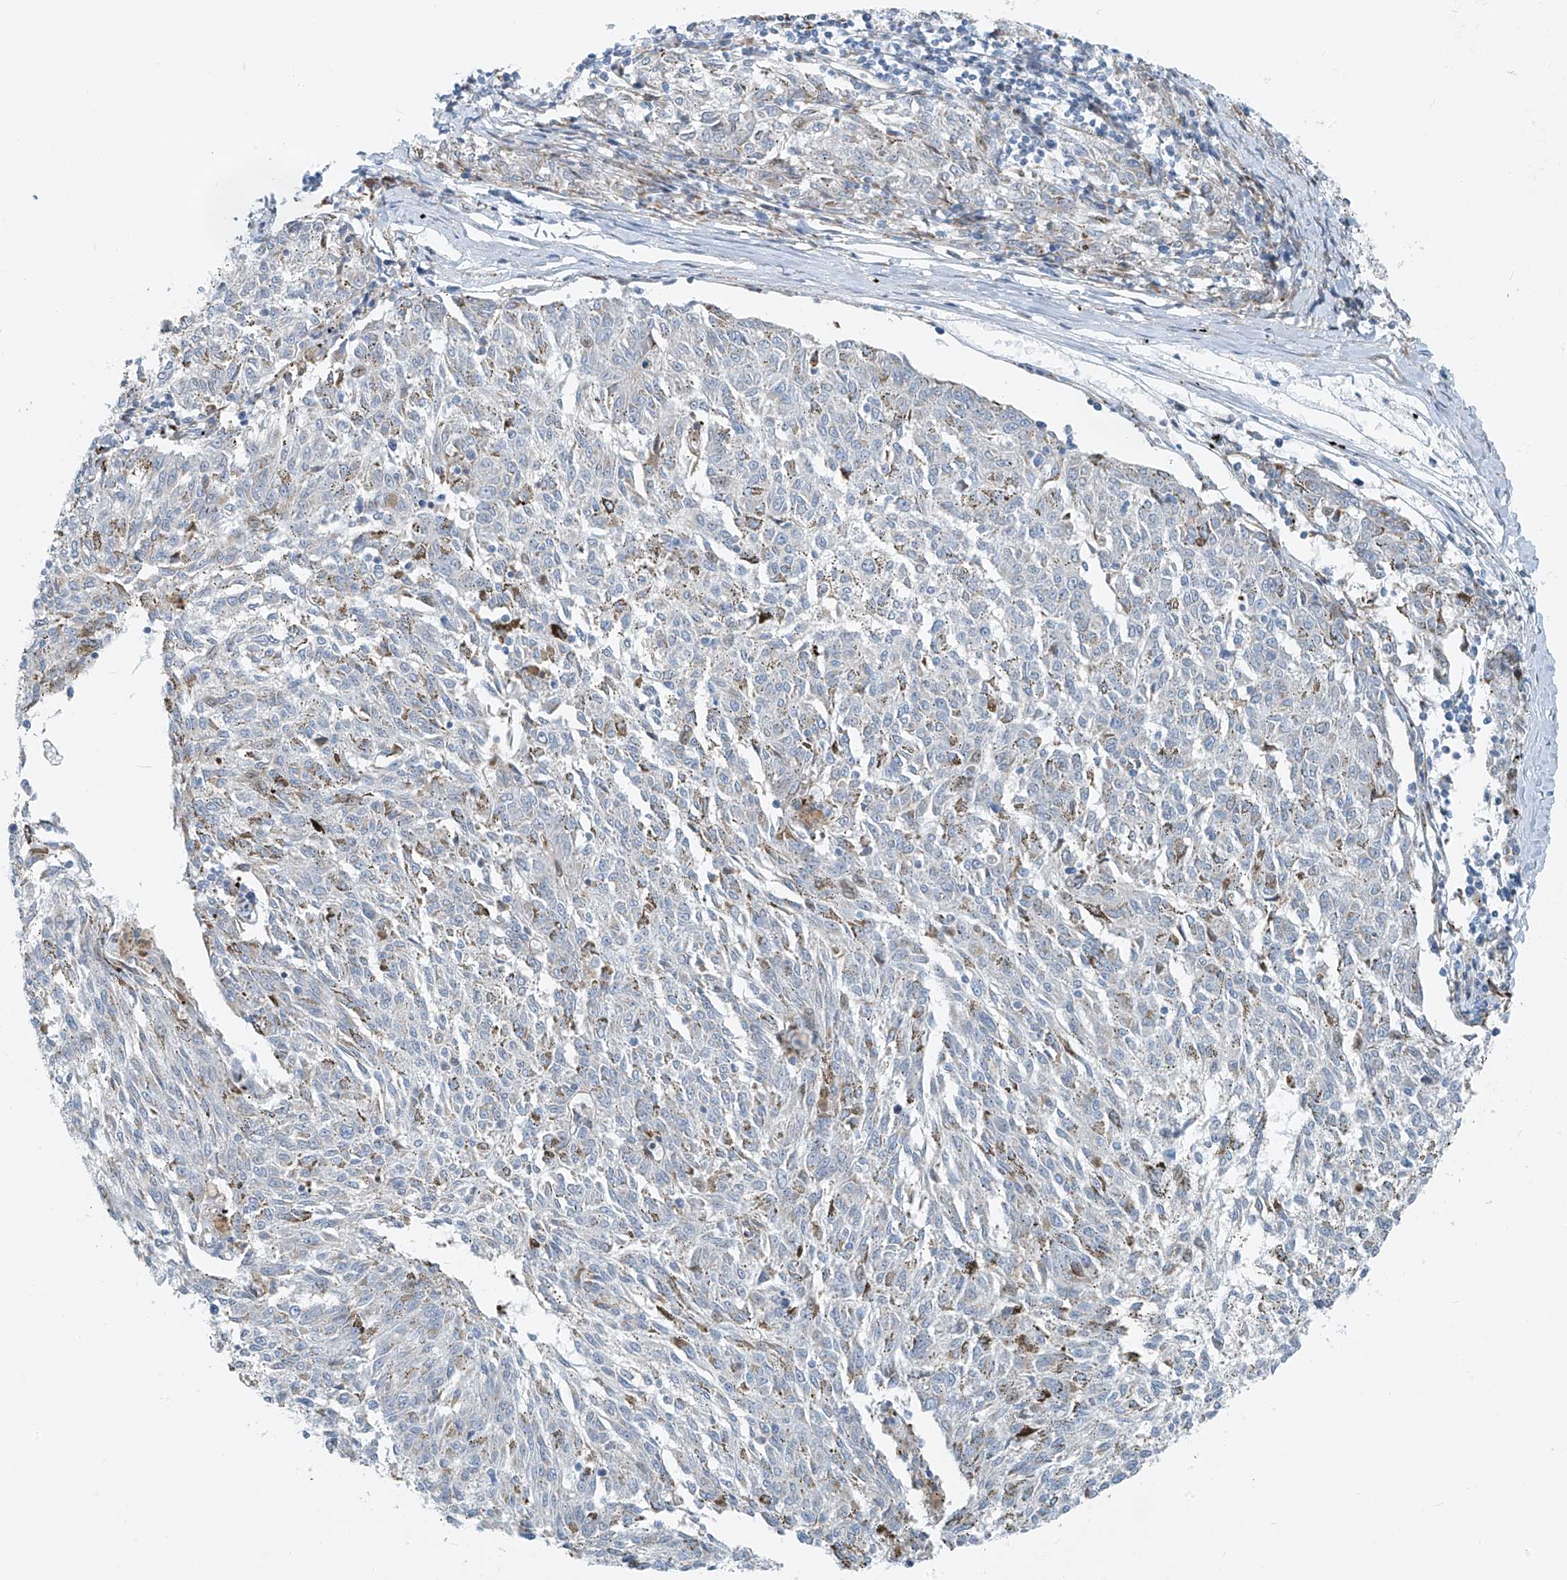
{"staining": {"intensity": "weak", "quantity": "<25%", "location": "cytoplasmic/membranous,nuclear"}, "tissue": "melanoma", "cell_type": "Tumor cells", "image_type": "cancer", "snomed": [{"axis": "morphology", "description": "Malignant melanoma, NOS"}, {"axis": "topography", "description": "Skin"}], "caption": "IHC photomicrograph of human melanoma stained for a protein (brown), which displays no positivity in tumor cells. The staining was performed using DAB to visualize the protein expression in brown, while the nuclei were stained in blue with hematoxylin (Magnification: 20x).", "gene": "HIC2", "patient": {"sex": "female", "age": 72}}